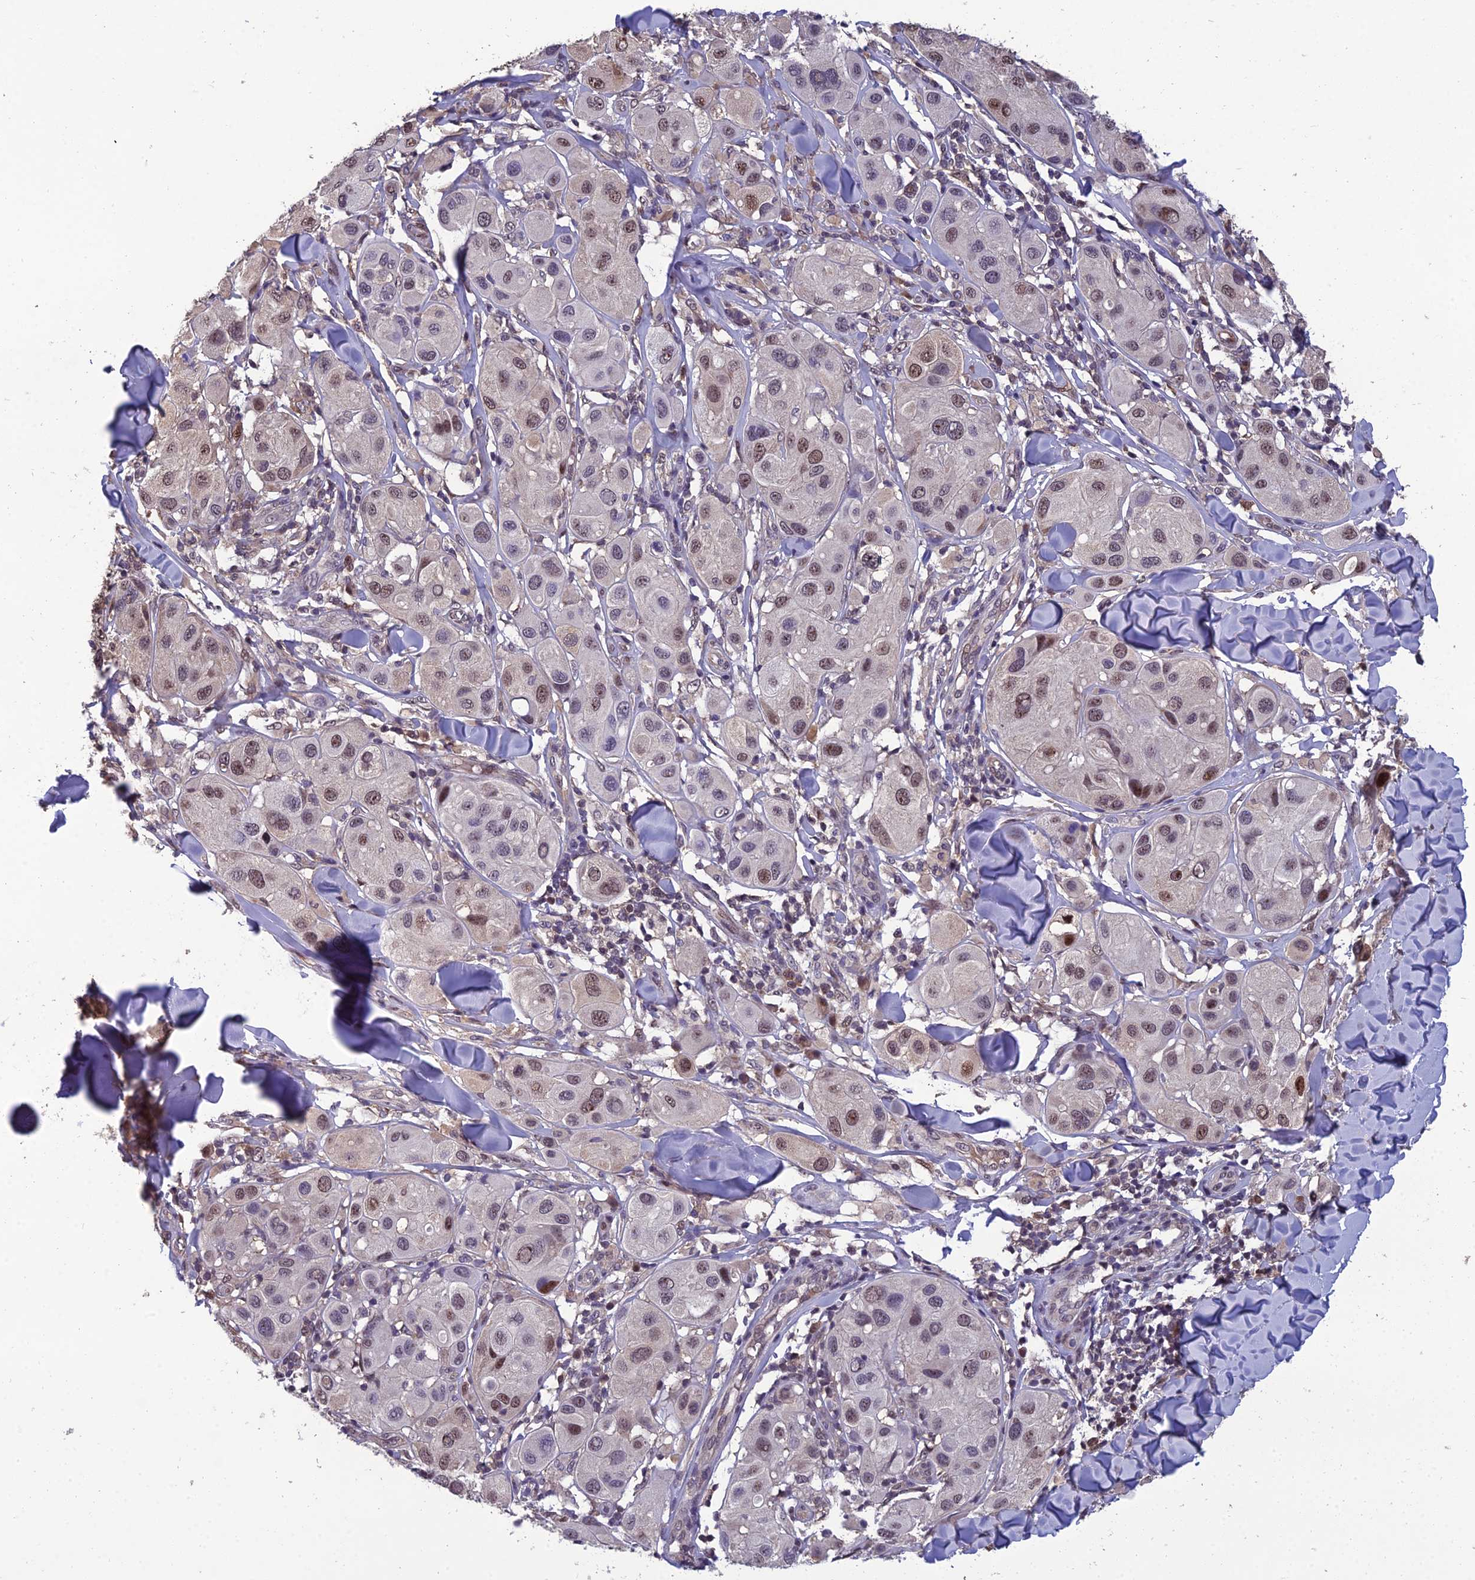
{"staining": {"intensity": "moderate", "quantity": ">75%", "location": "nuclear"}, "tissue": "melanoma", "cell_type": "Tumor cells", "image_type": "cancer", "snomed": [{"axis": "morphology", "description": "Malignant melanoma, Metastatic site"}, {"axis": "topography", "description": "Skin"}], "caption": "Immunohistochemistry (DAB (3,3'-diaminobenzidine)) staining of human malignant melanoma (metastatic site) displays moderate nuclear protein expression in approximately >75% of tumor cells.", "gene": "GRWD1", "patient": {"sex": "male", "age": 41}}